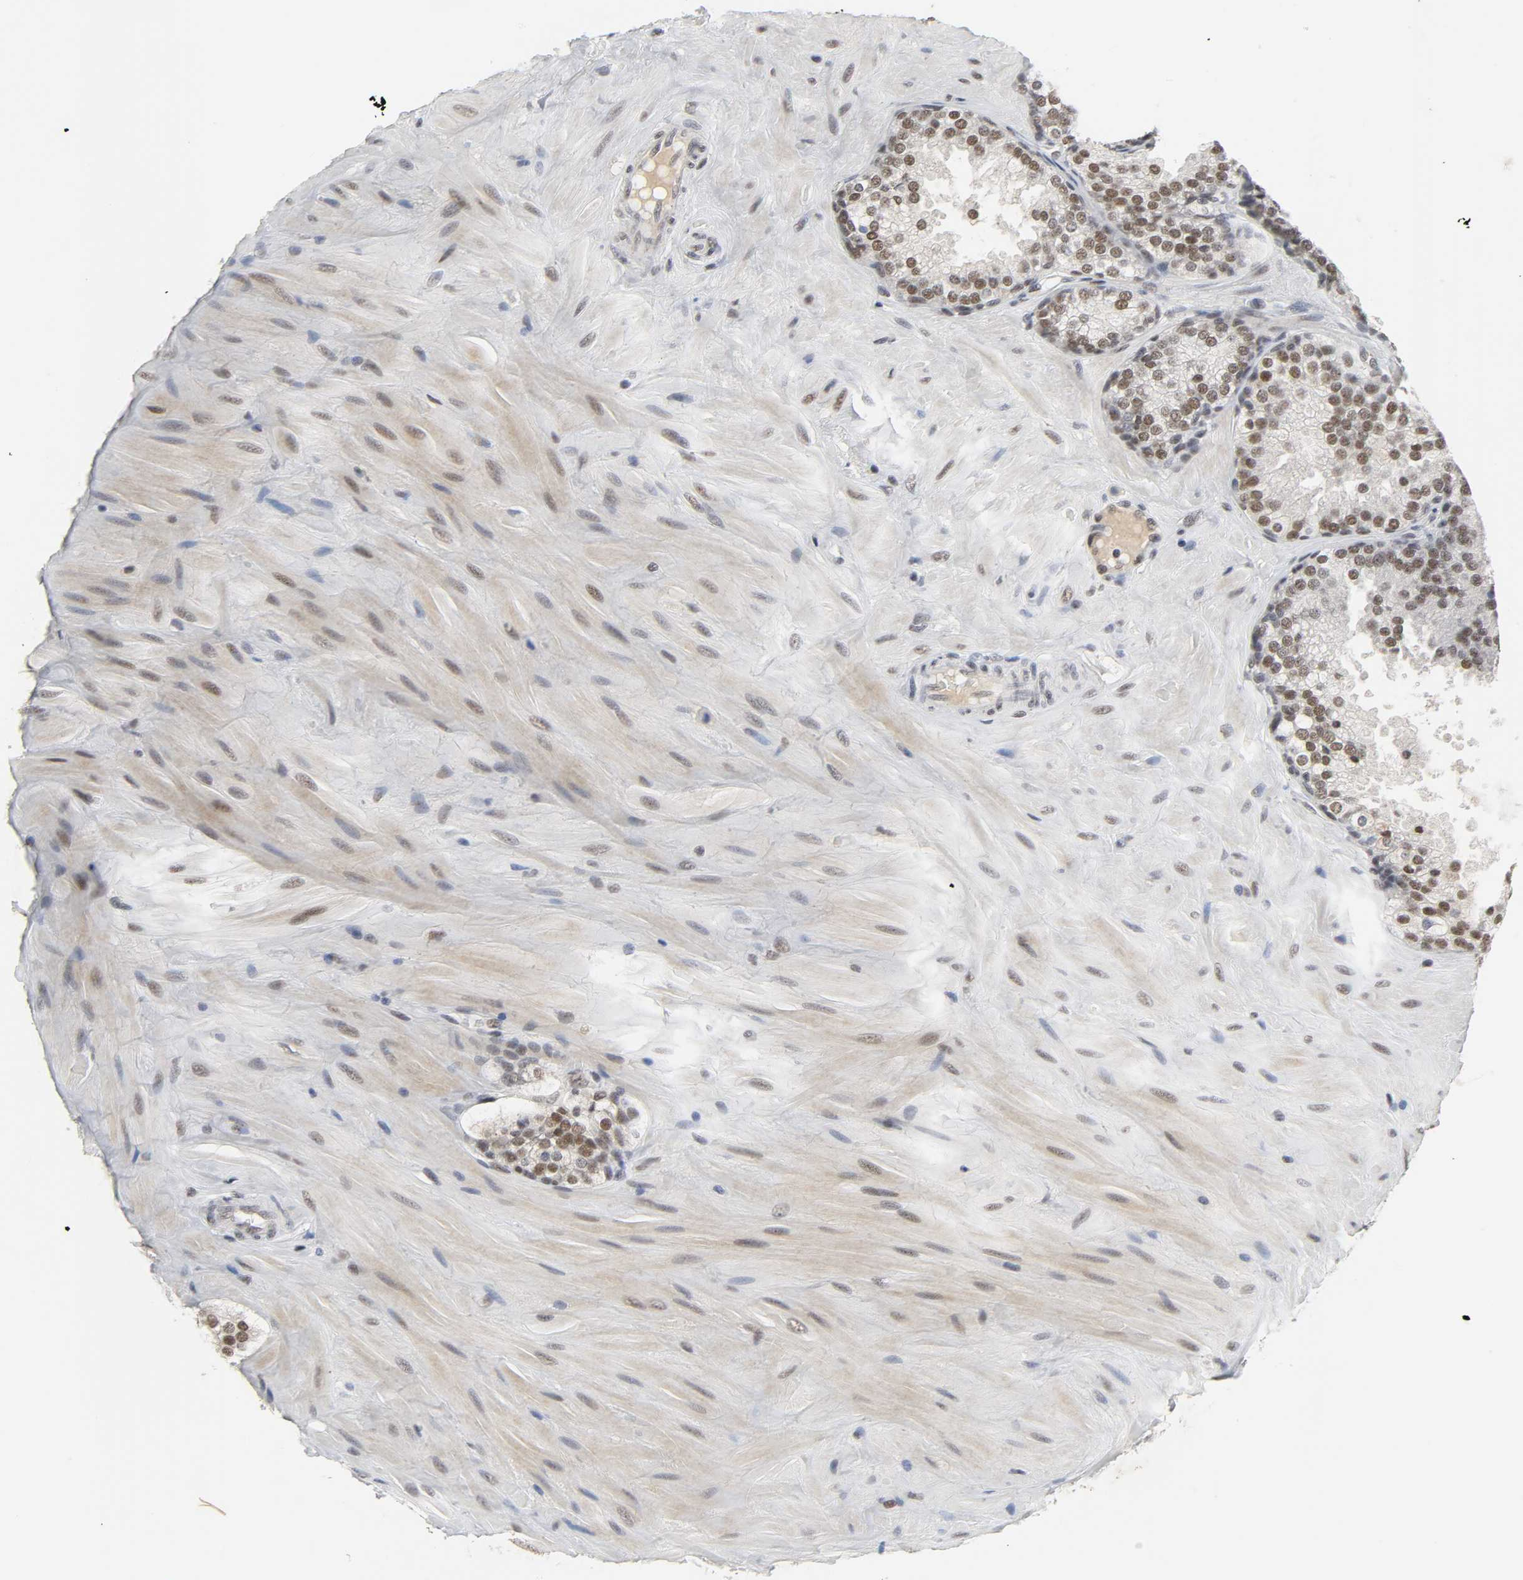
{"staining": {"intensity": "moderate", "quantity": ">75%", "location": "nuclear"}, "tissue": "prostate cancer", "cell_type": "Tumor cells", "image_type": "cancer", "snomed": [{"axis": "morphology", "description": "Adenocarcinoma, High grade"}, {"axis": "topography", "description": "Prostate"}], "caption": "The photomicrograph demonstrates a brown stain indicating the presence of a protein in the nuclear of tumor cells in prostate adenocarcinoma (high-grade).", "gene": "NCOA6", "patient": {"sex": "male", "age": 70}}